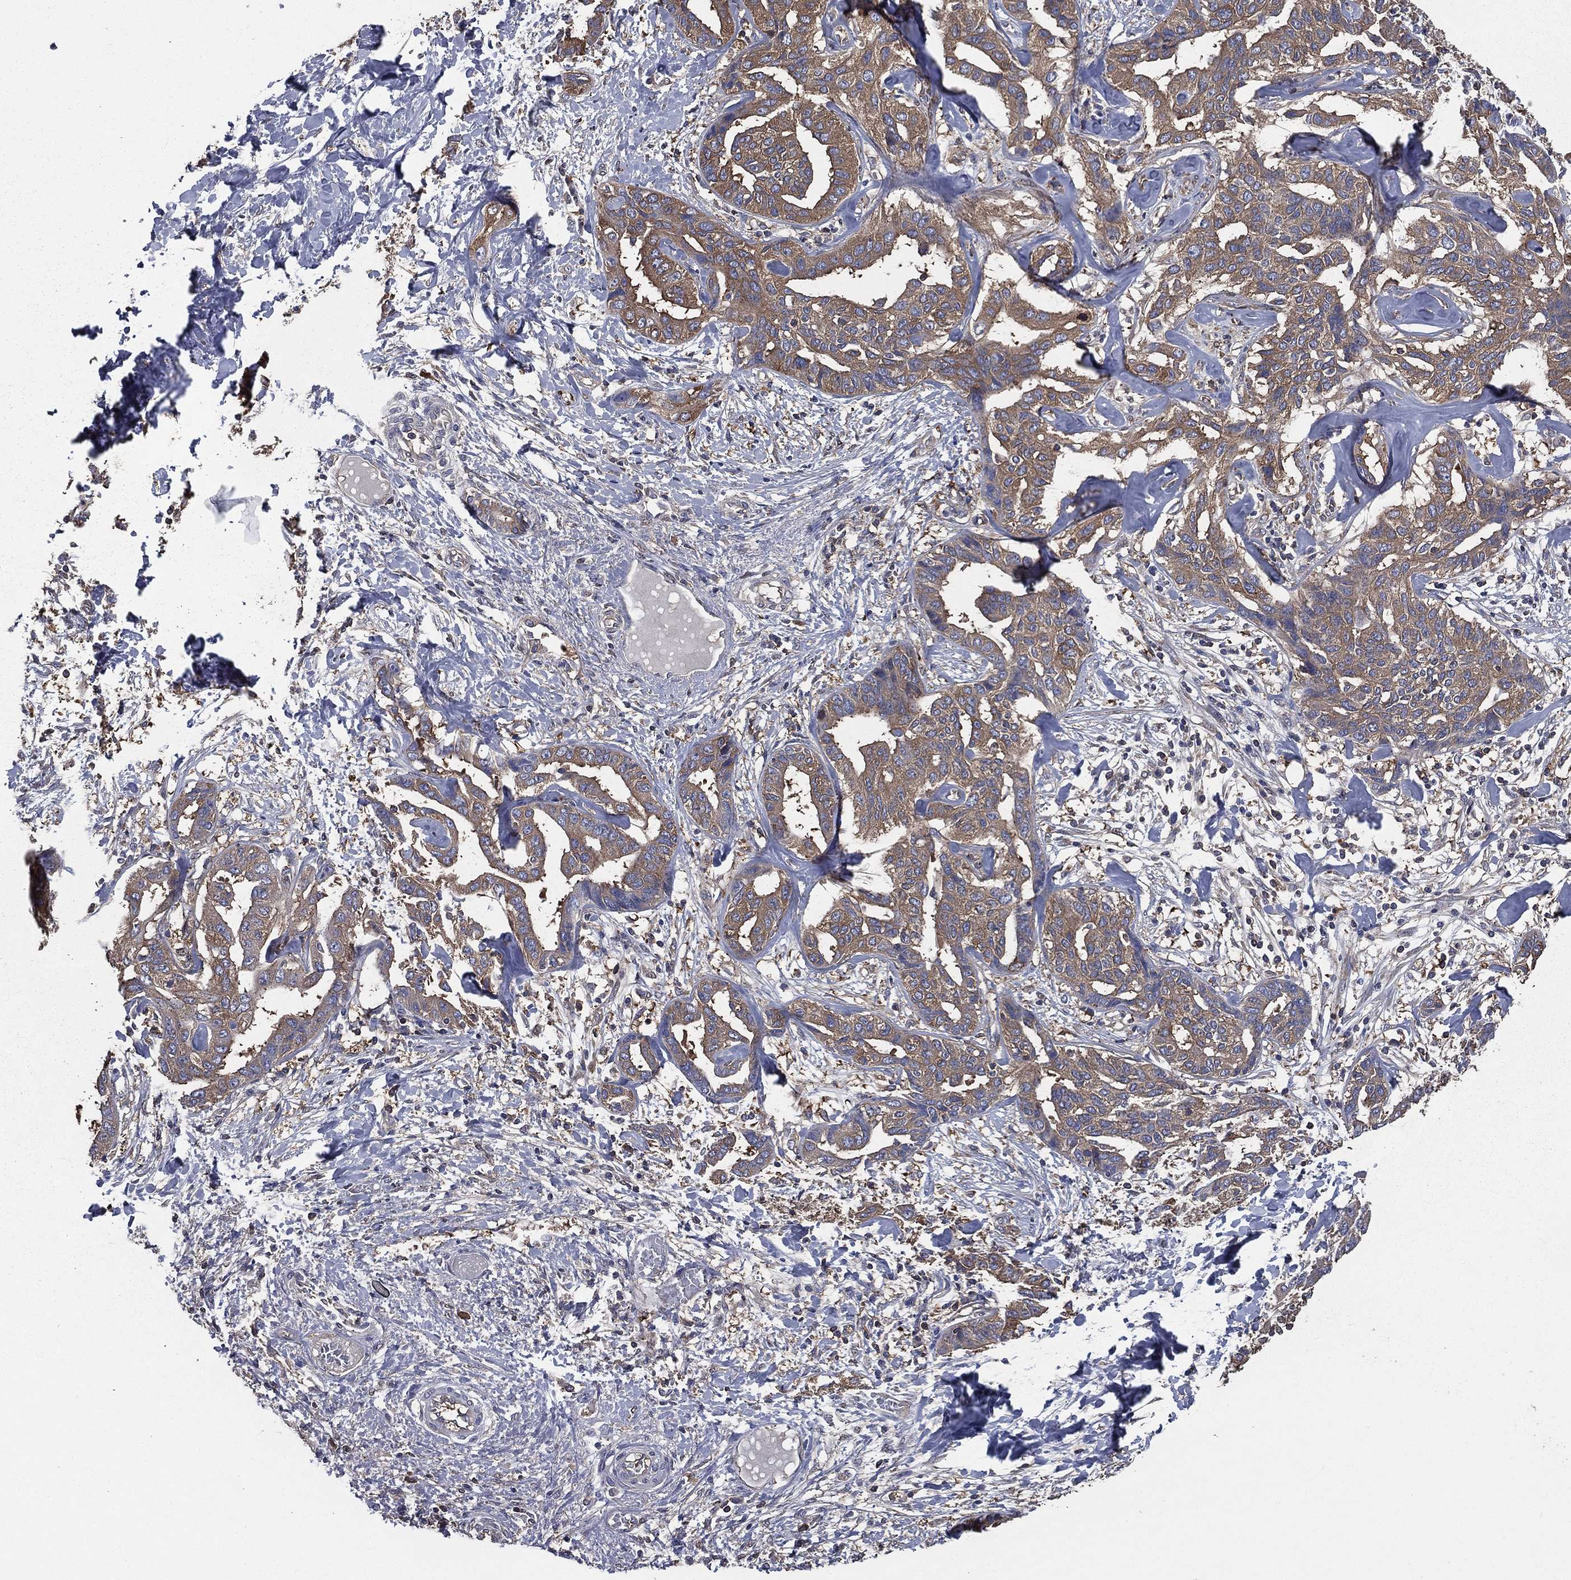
{"staining": {"intensity": "weak", "quantity": ">75%", "location": "cytoplasmic/membranous"}, "tissue": "liver cancer", "cell_type": "Tumor cells", "image_type": "cancer", "snomed": [{"axis": "morphology", "description": "Cholangiocarcinoma"}, {"axis": "topography", "description": "Liver"}], "caption": "Protein expression analysis of liver cancer (cholangiocarcinoma) shows weak cytoplasmic/membranous staining in about >75% of tumor cells.", "gene": "SARS1", "patient": {"sex": "male", "age": 59}}